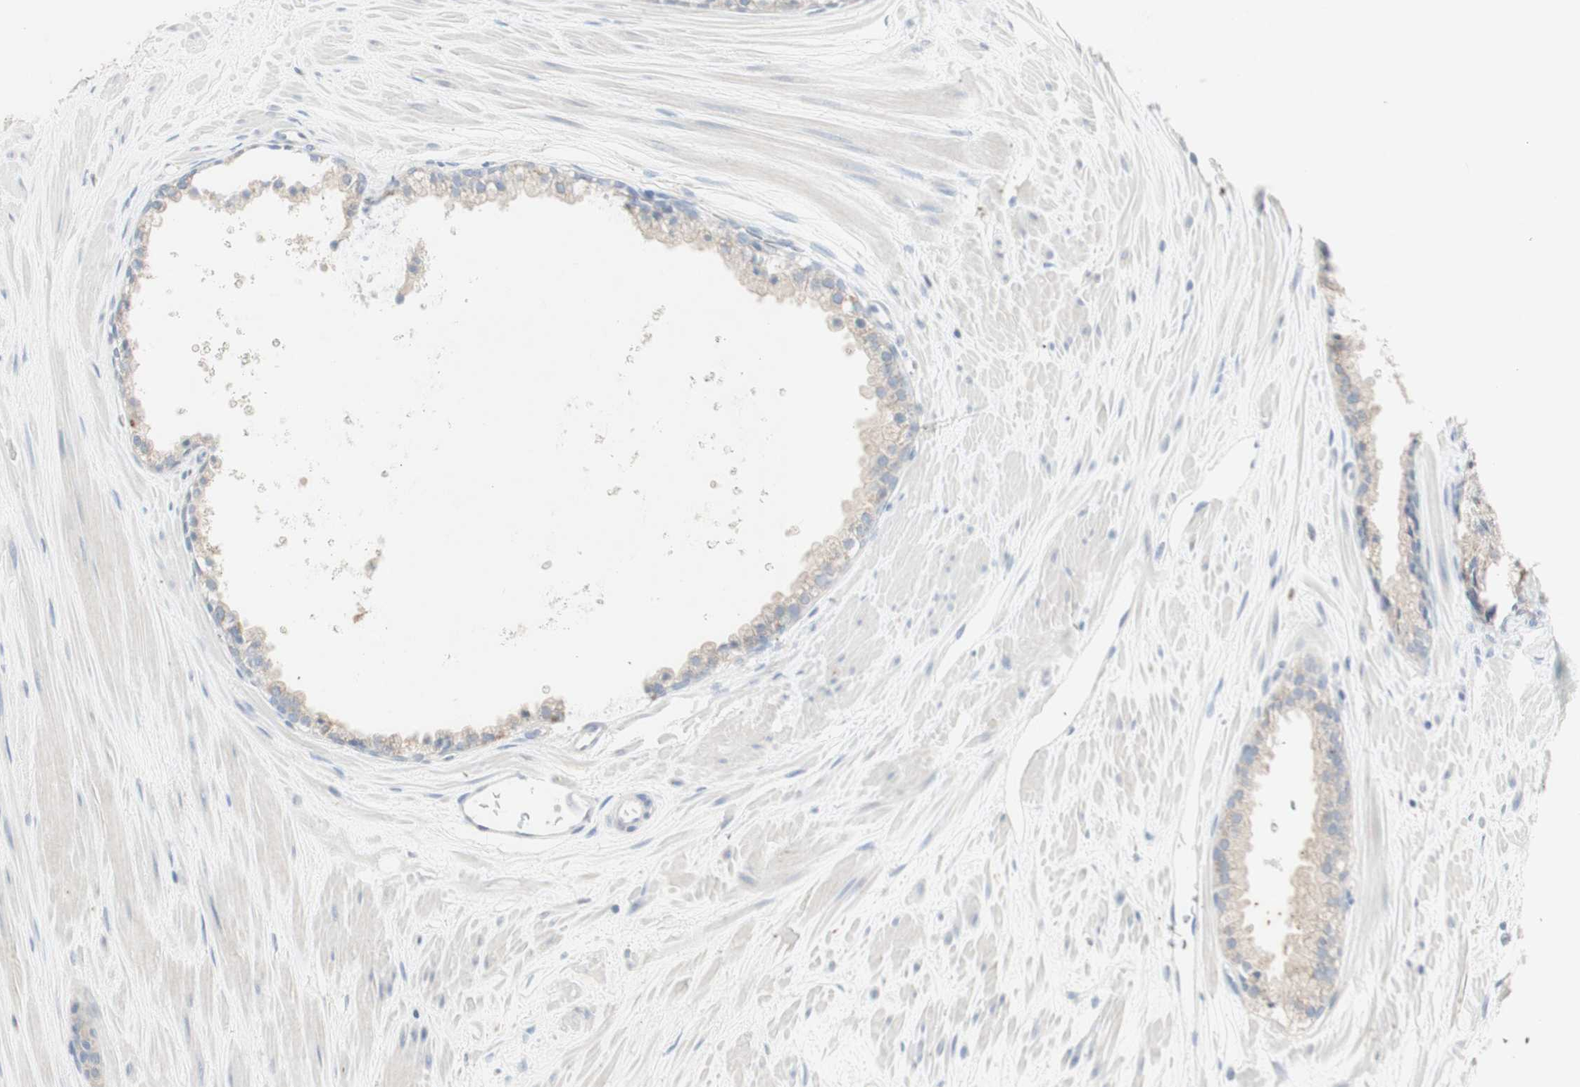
{"staining": {"intensity": "negative", "quantity": "none", "location": "none"}, "tissue": "prostate cancer", "cell_type": "Tumor cells", "image_type": "cancer", "snomed": [{"axis": "morphology", "description": "Adenocarcinoma, High grade"}, {"axis": "topography", "description": "Prostate"}], "caption": "Immunohistochemistry (IHC) of prostate cancer (high-grade adenocarcinoma) reveals no staining in tumor cells. (DAB immunohistochemistry visualized using brightfield microscopy, high magnification).", "gene": "ATP6V1B1", "patient": {"sex": "male", "age": 65}}